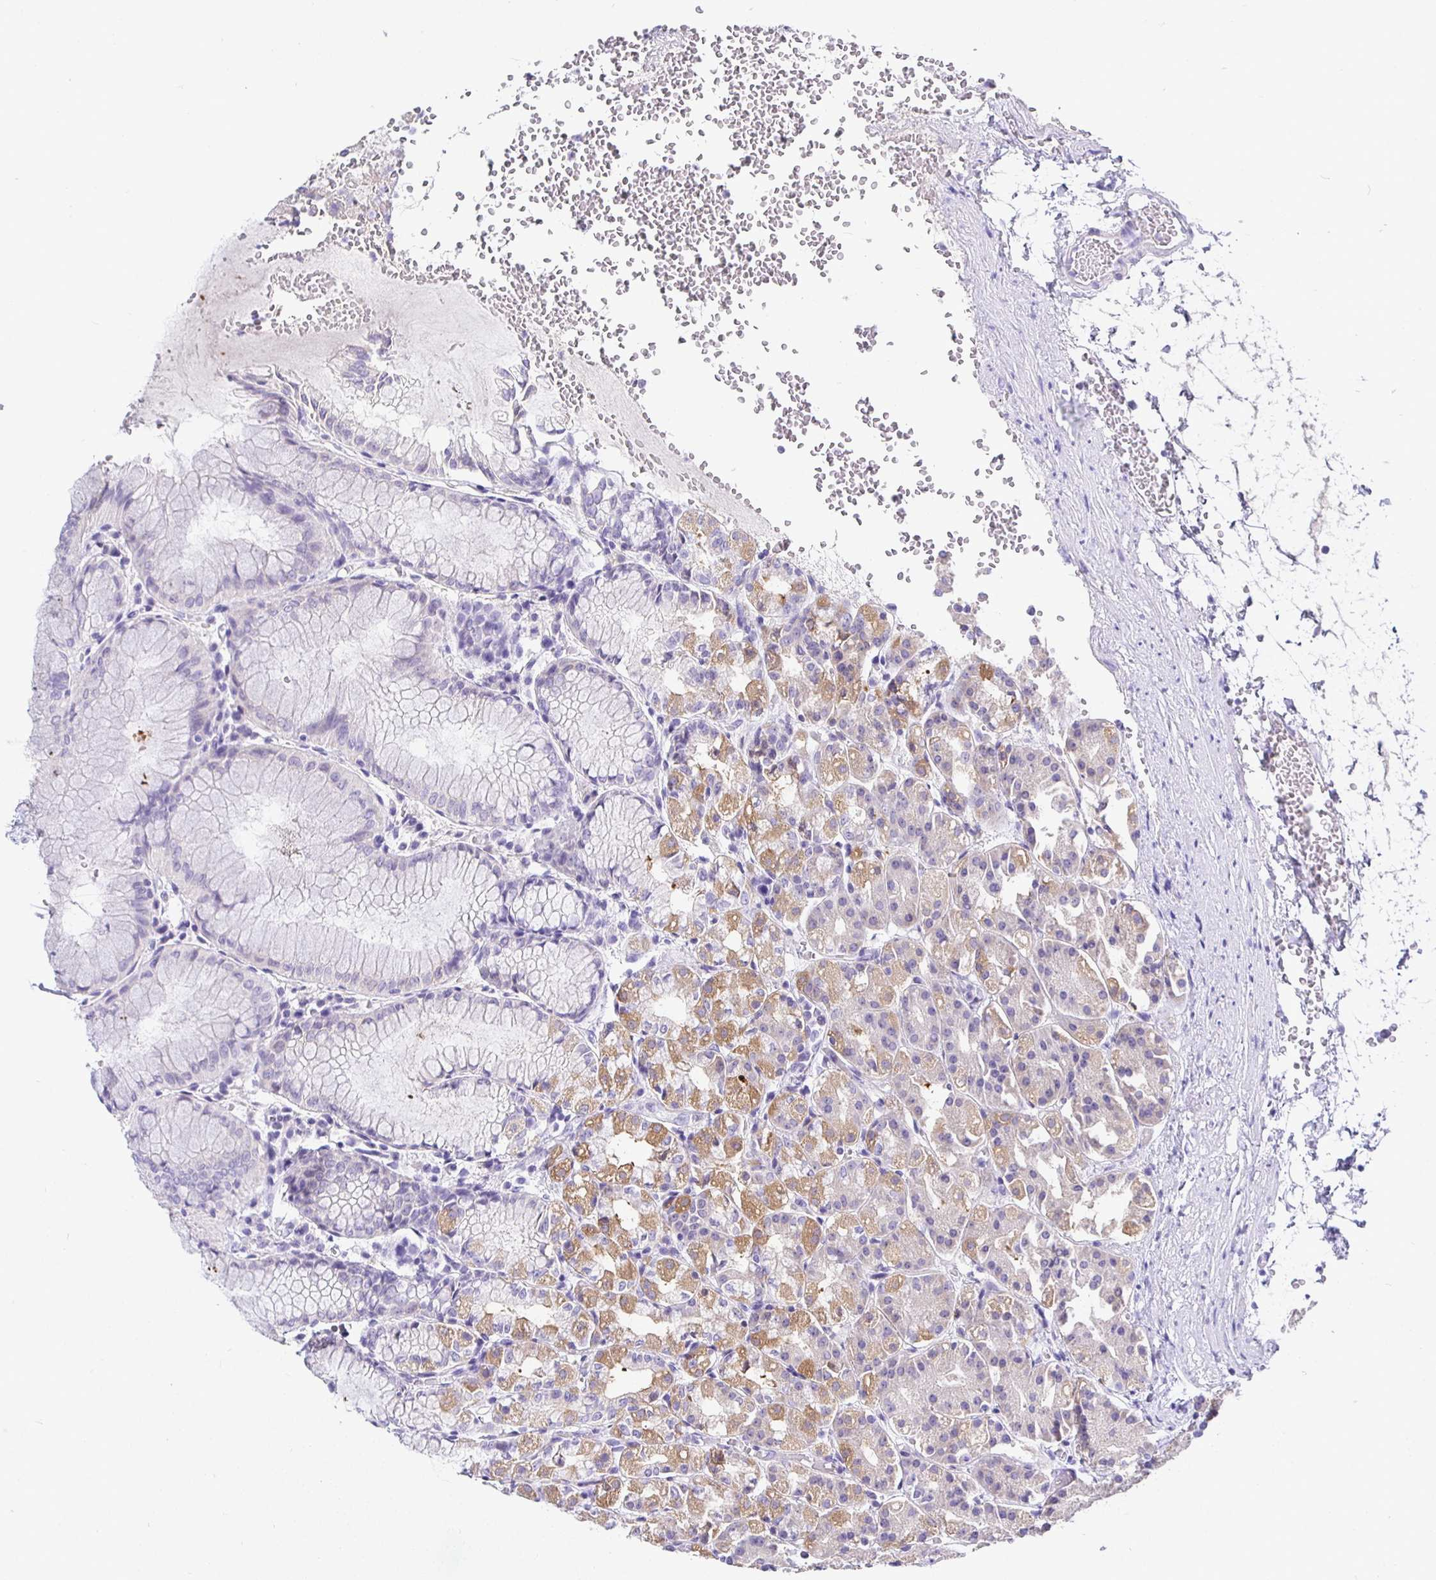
{"staining": {"intensity": "moderate", "quantity": "<25%", "location": "cytoplasmic/membranous"}, "tissue": "stomach", "cell_type": "Glandular cells", "image_type": "normal", "snomed": [{"axis": "morphology", "description": "Normal tissue, NOS"}, {"axis": "topography", "description": "Stomach"}], "caption": "Immunohistochemistry photomicrograph of normal stomach: human stomach stained using immunohistochemistry (IHC) shows low levels of moderate protein expression localized specifically in the cytoplasmic/membranous of glandular cells, appearing as a cytoplasmic/membranous brown color.", "gene": "TMEM241", "patient": {"sex": "female", "age": 57}}